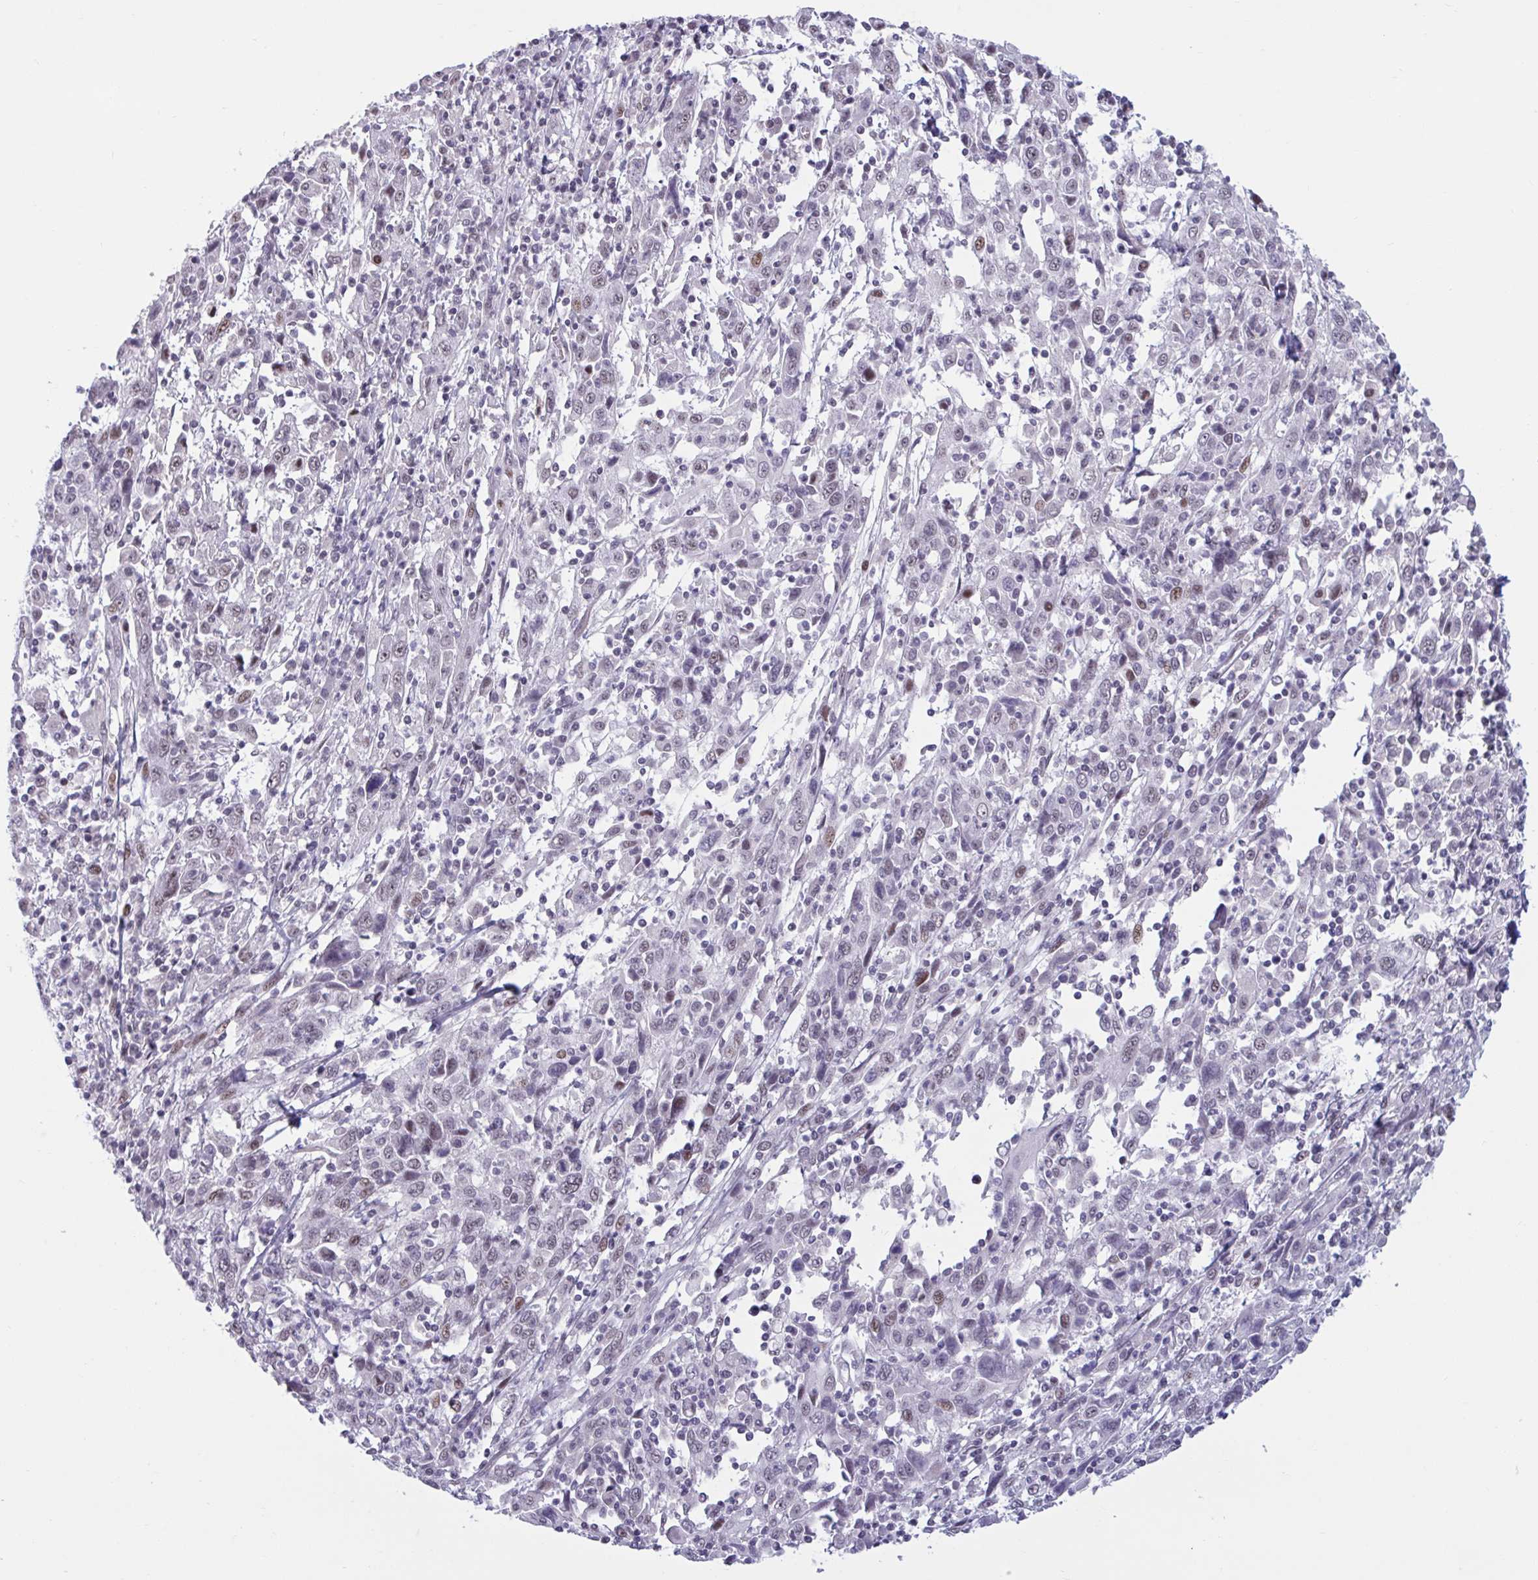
{"staining": {"intensity": "moderate", "quantity": "<25%", "location": "nuclear"}, "tissue": "cervical cancer", "cell_type": "Tumor cells", "image_type": "cancer", "snomed": [{"axis": "morphology", "description": "Squamous cell carcinoma, NOS"}, {"axis": "topography", "description": "Cervix"}], "caption": "Approximately <25% of tumor cells in human cervical cancer show moderate nuclear protein positivity as visualized by brown immunohistochemical staining.", "gene": "HSD17B6", "patient": {"sex": "female", "age": 46}}